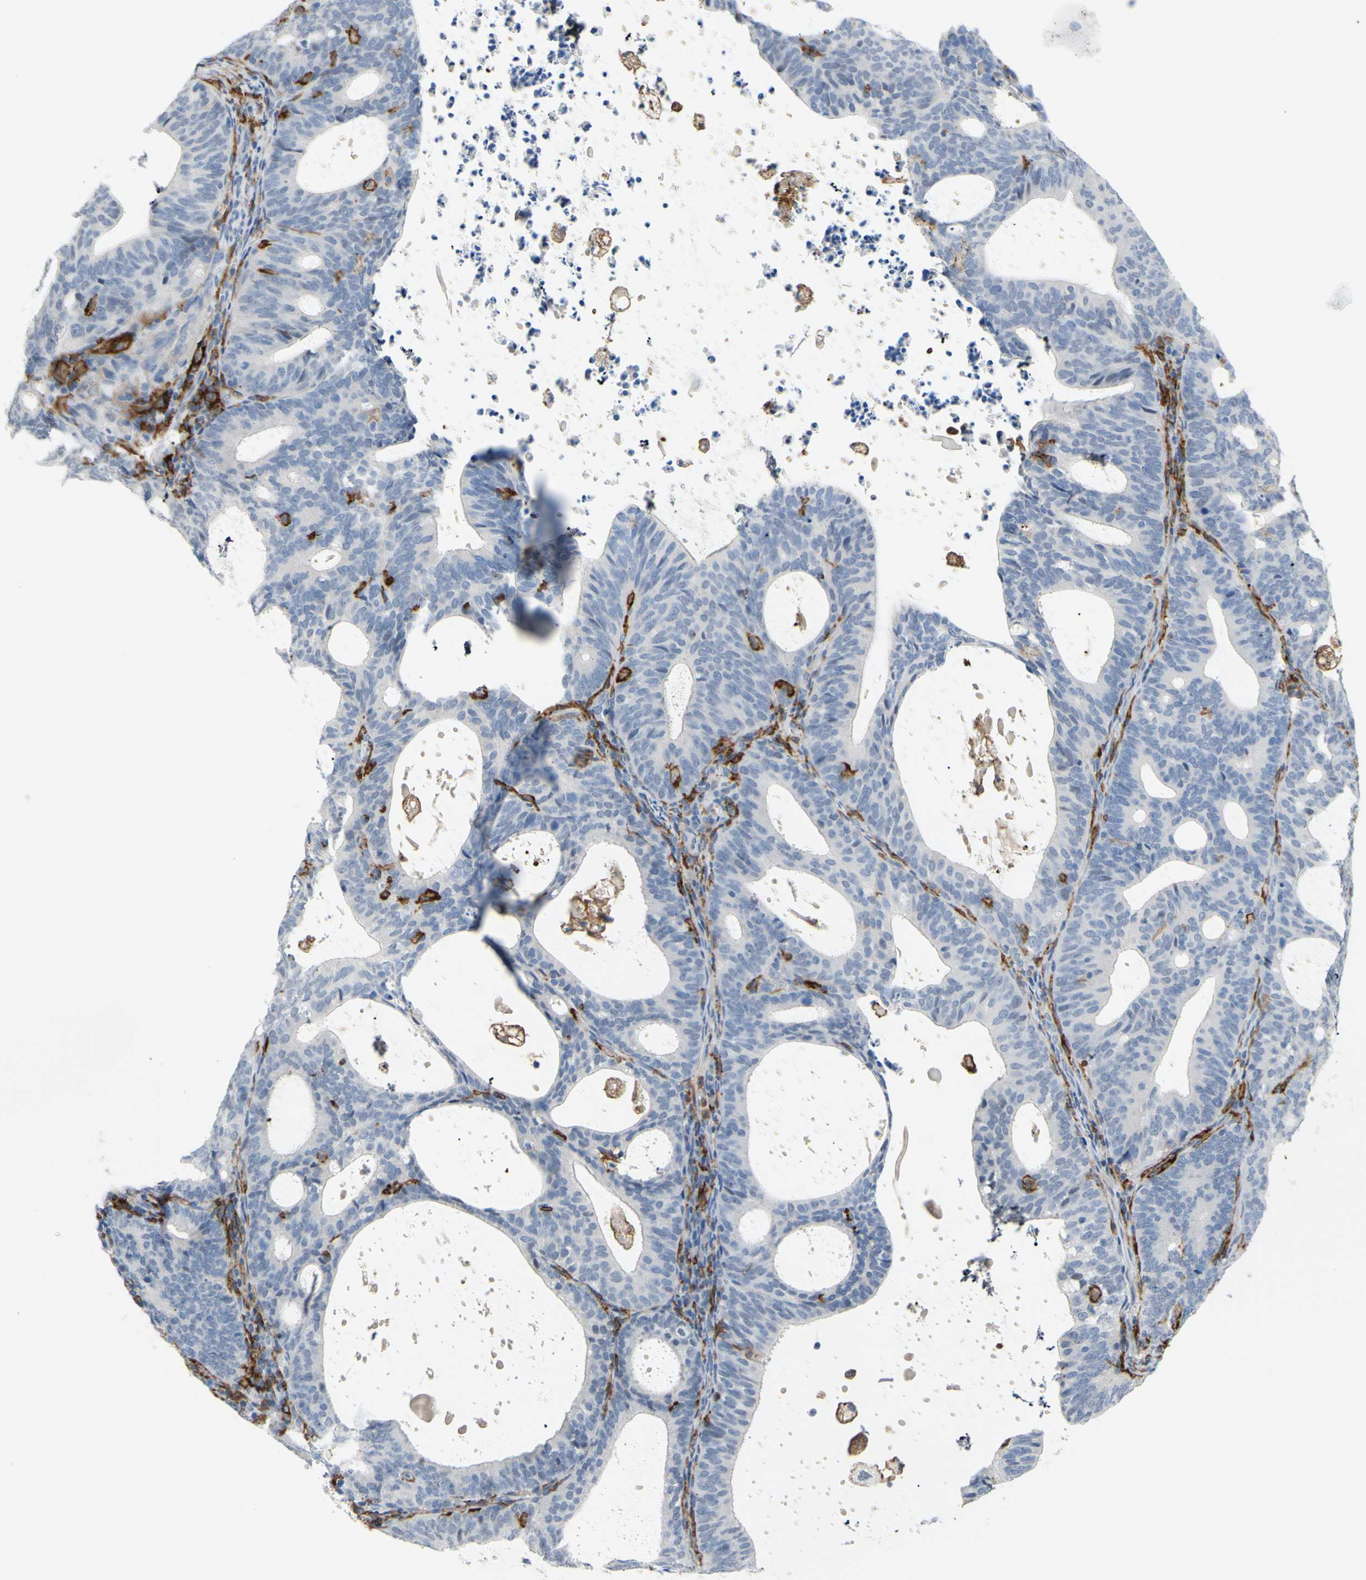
{"staining": {"intensity": "negative", "quantity": "none", "location": "none"}, "tissue": "endometrial cancer", "cell_type": "Tumor cells", "image_type": "cancer", "snomed": [{"axis": "morphology", "description": "Adenocarcinoma, NOS"}, {"axis": "topography", "description": "Uterus"}], "caption": "A histopathology image of endometrial adenocarcinoma stained for a protein shows no brown staining in tumor cells.", "gene": "FCGR2A", "patient": {"sex": "female", "age": 83}}